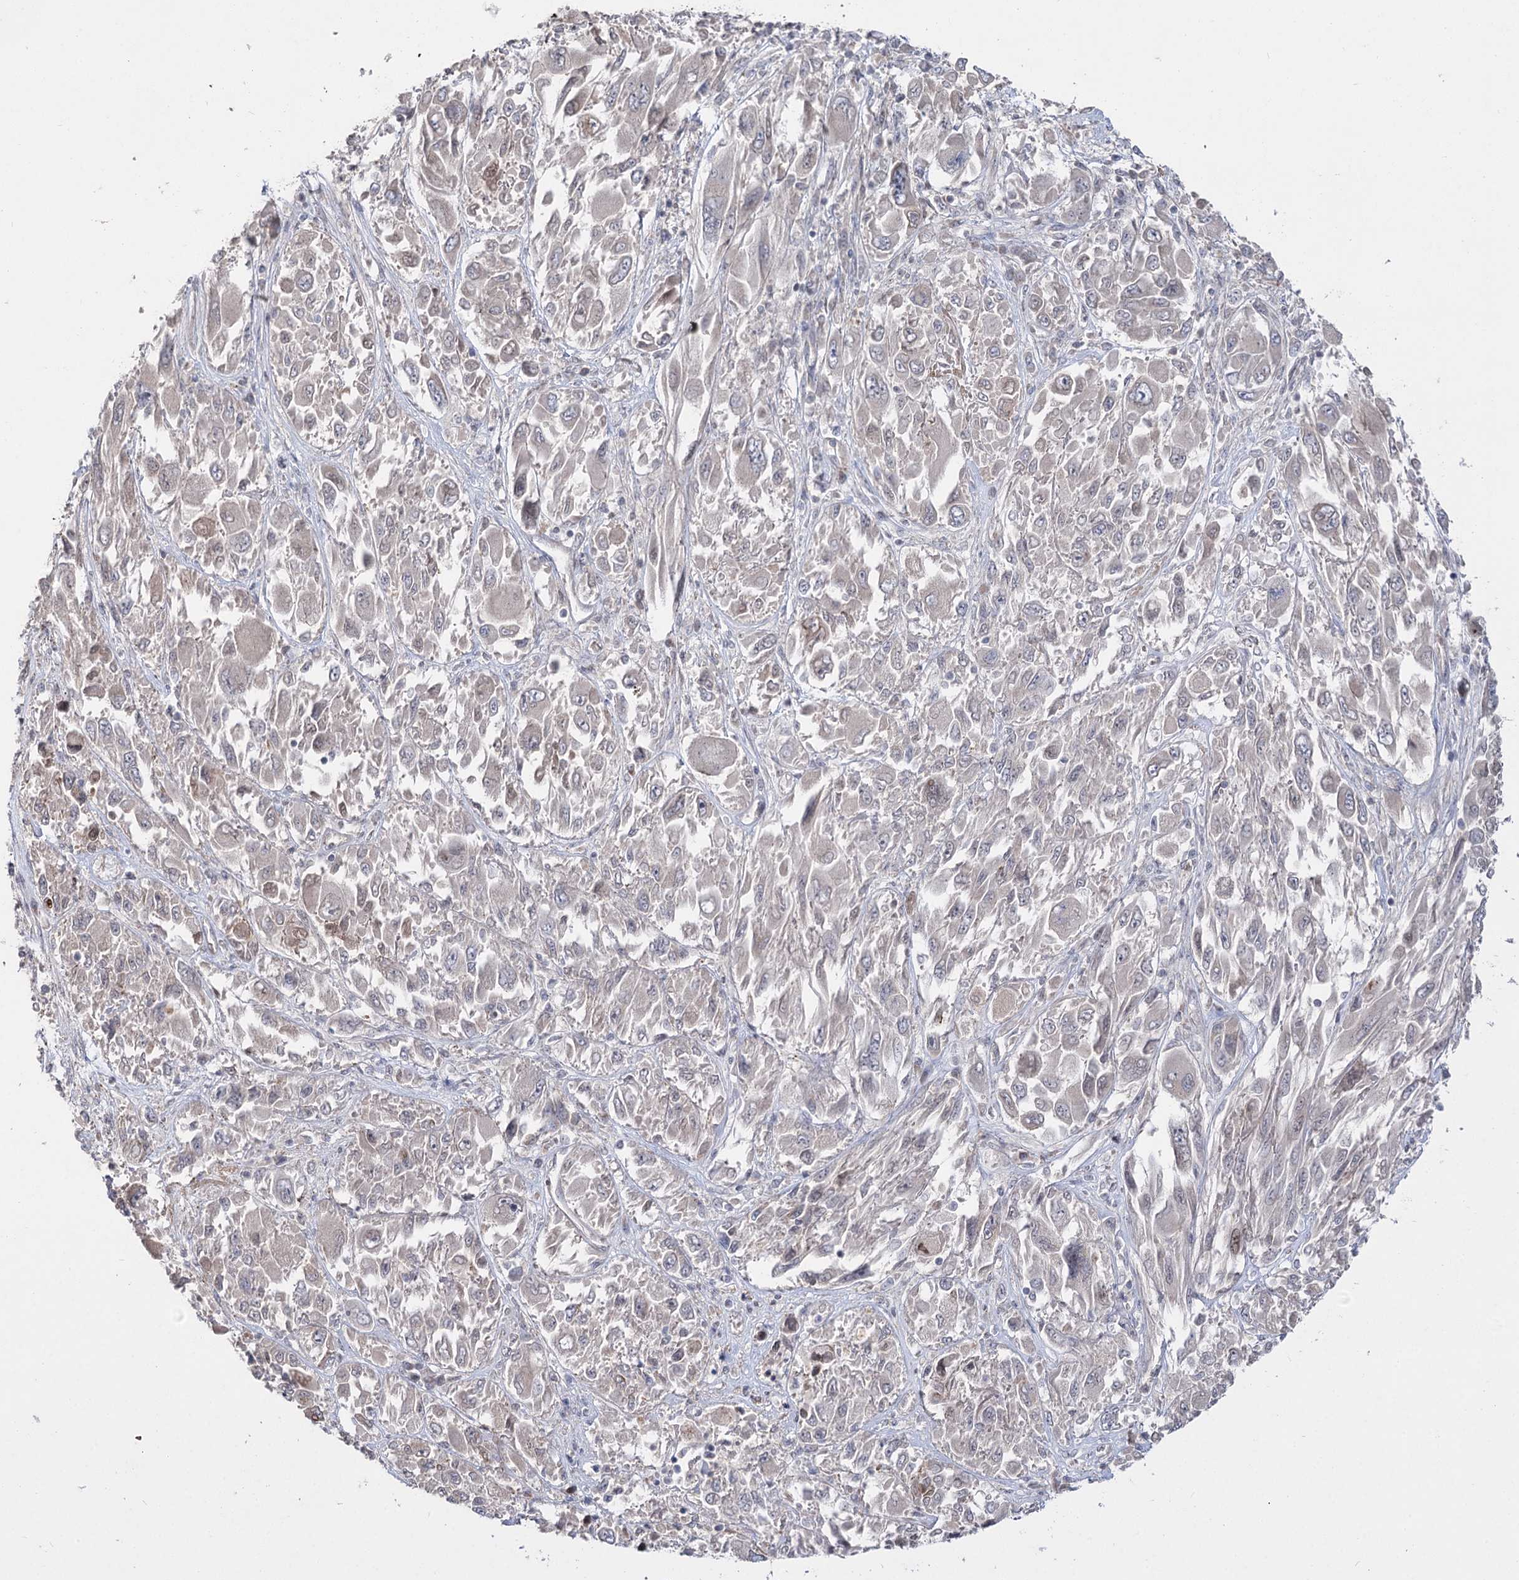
{"staining": {"intensity": "negative", "quantity": "none", "location": "none"}, "tissue": "melanoma", "cell_type": "Tumor cells", "image_type": "cancer", "snomed": [{"axis": "morphology", "description": "Malignant melanoma, NOS"}, {"axis": "topography", "description": "Skin"}], "caption": "Immunohistochemistry photomicrograph of human melanoma stained for a protein (brown), which shows no expression in tumor cells.", "gene": "SH3BP5L", "patient": {"sex": "female", "age": 91}}